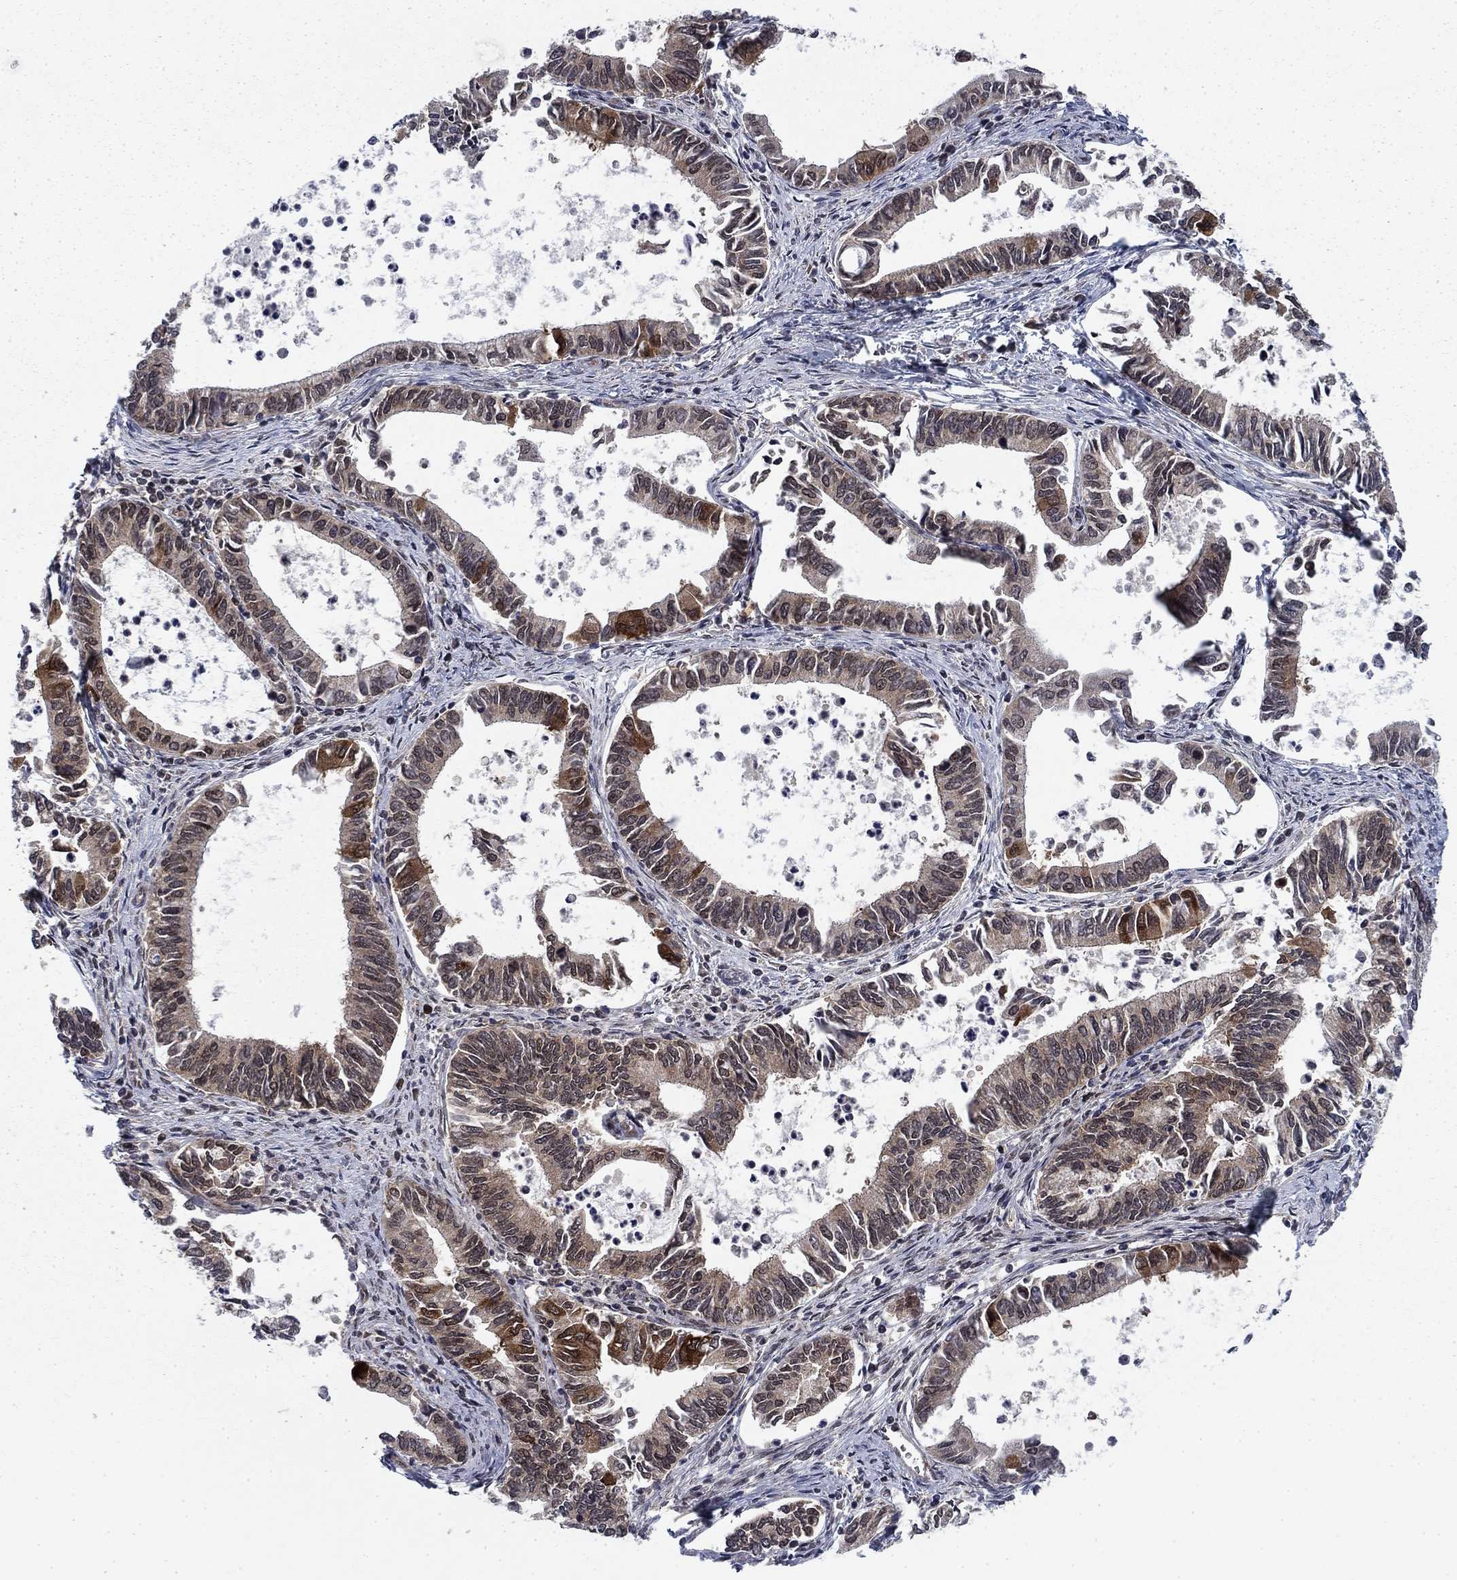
{"staining": {"intensity": "strong", "quantity": "<25%", "location": "cytoplasmic/membranous,nuclear"}, "tissue": "cervical cancer", "cell_type": "Tumor cells", "image_type": "cancer", "snomed": [{"axis": "morphology", "description": "Adenocarcinoma, NOS"}, {"axis": "topography", "description": "Cervix"}], "caption": "Cervical cancer was stained to show a protein in brown. There is medium levels of strong cytoplasmic/membranous and nuclear staining in approximately <25% of tumor cells.", "gene": "DNAJA1", "patient": {"sex": "female", "age": 42}}